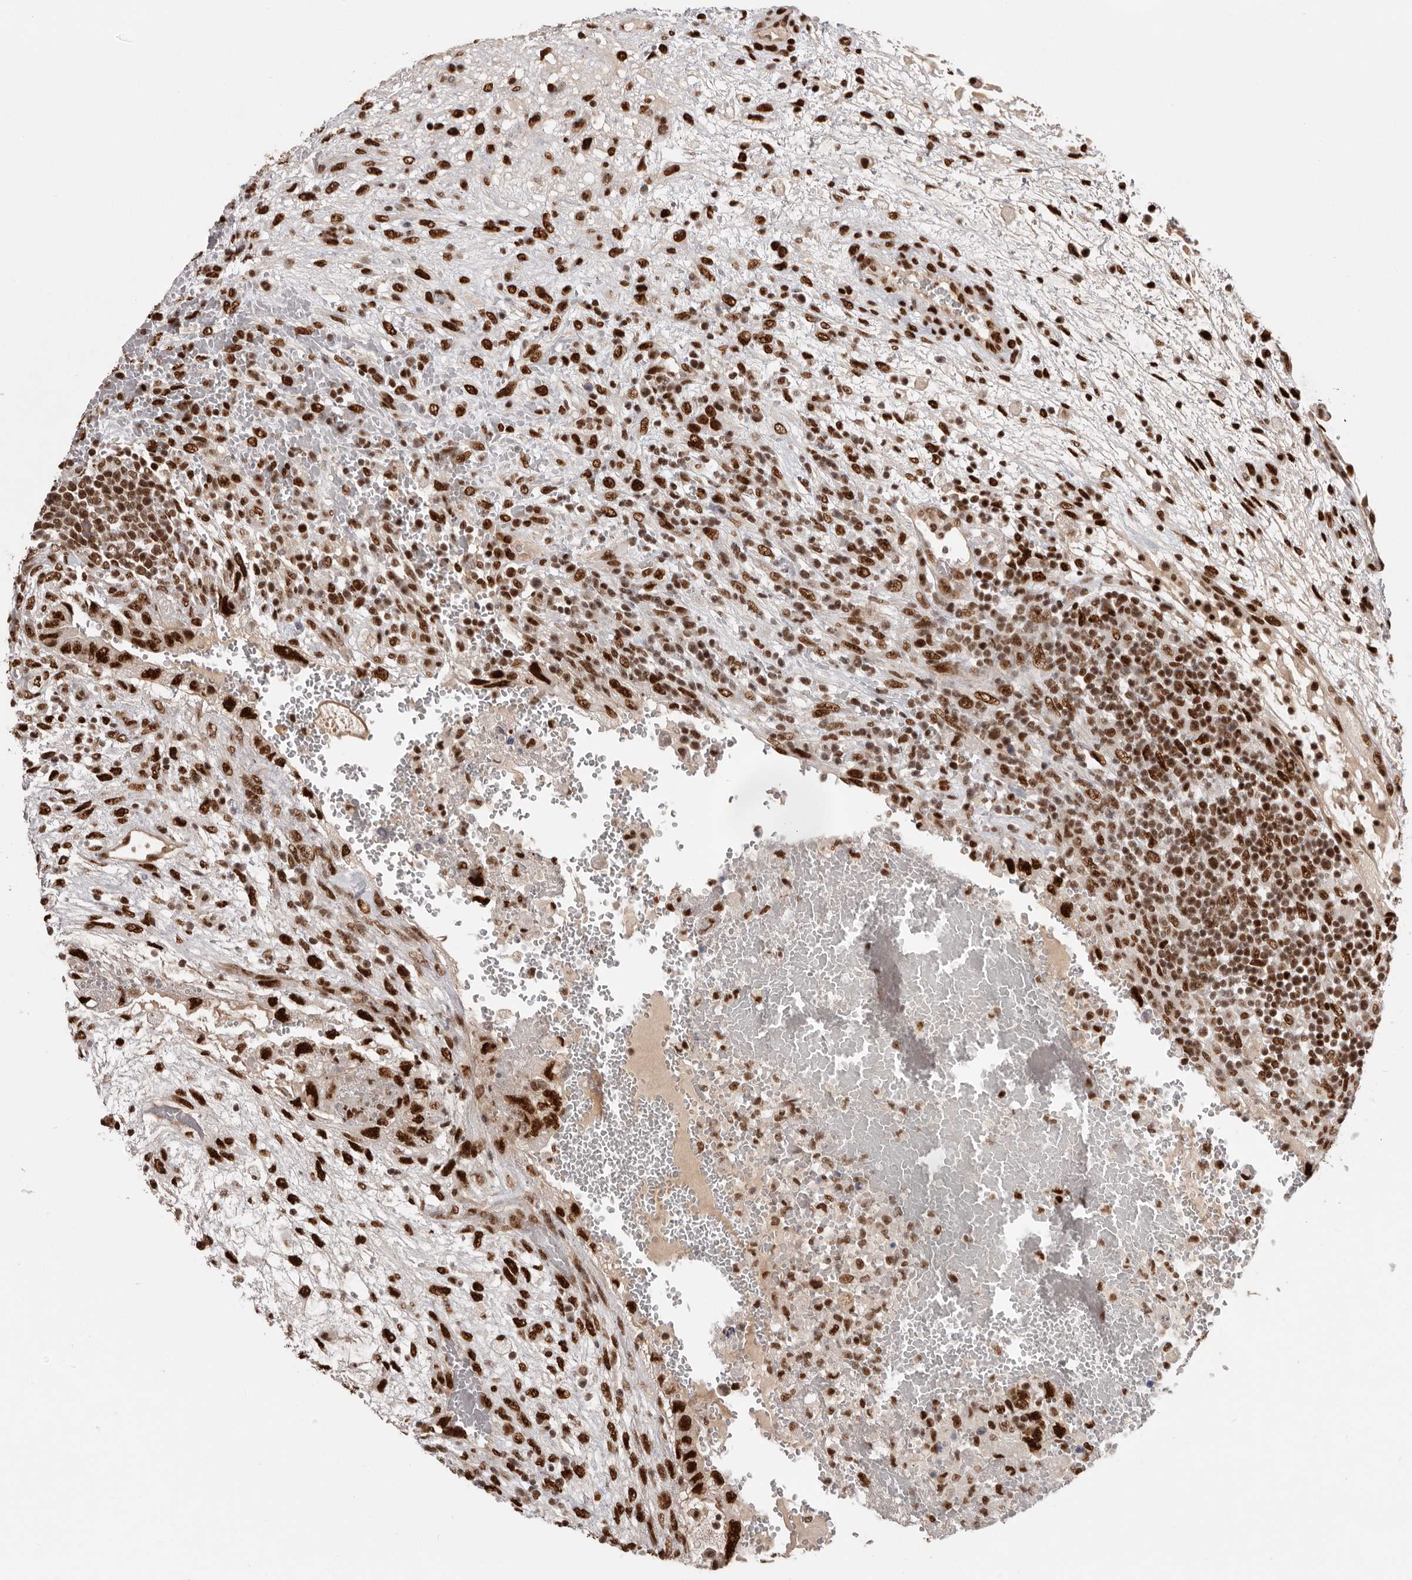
{"staining": {"intensity": "strong", "quantity": ">75%", "location": "nuclear"}, "tissue": "testis cancer", "cell_type": "Tumor cells", "image_type": "cancer", "snomed": [{"axis": "morphology", "description": "Carcinoma, Embryonal, NOS"}, {"axis": "topography", "description": "Testis"}], "caption": "There is high levels of strong nuclear staining in tumor cells of testis cancer (embryonal carcinoma), as demonstrated by immunohistochemical staining (brown color).", "gene": "CHTOP", "patient": {"sex": "male", "age": 36}}